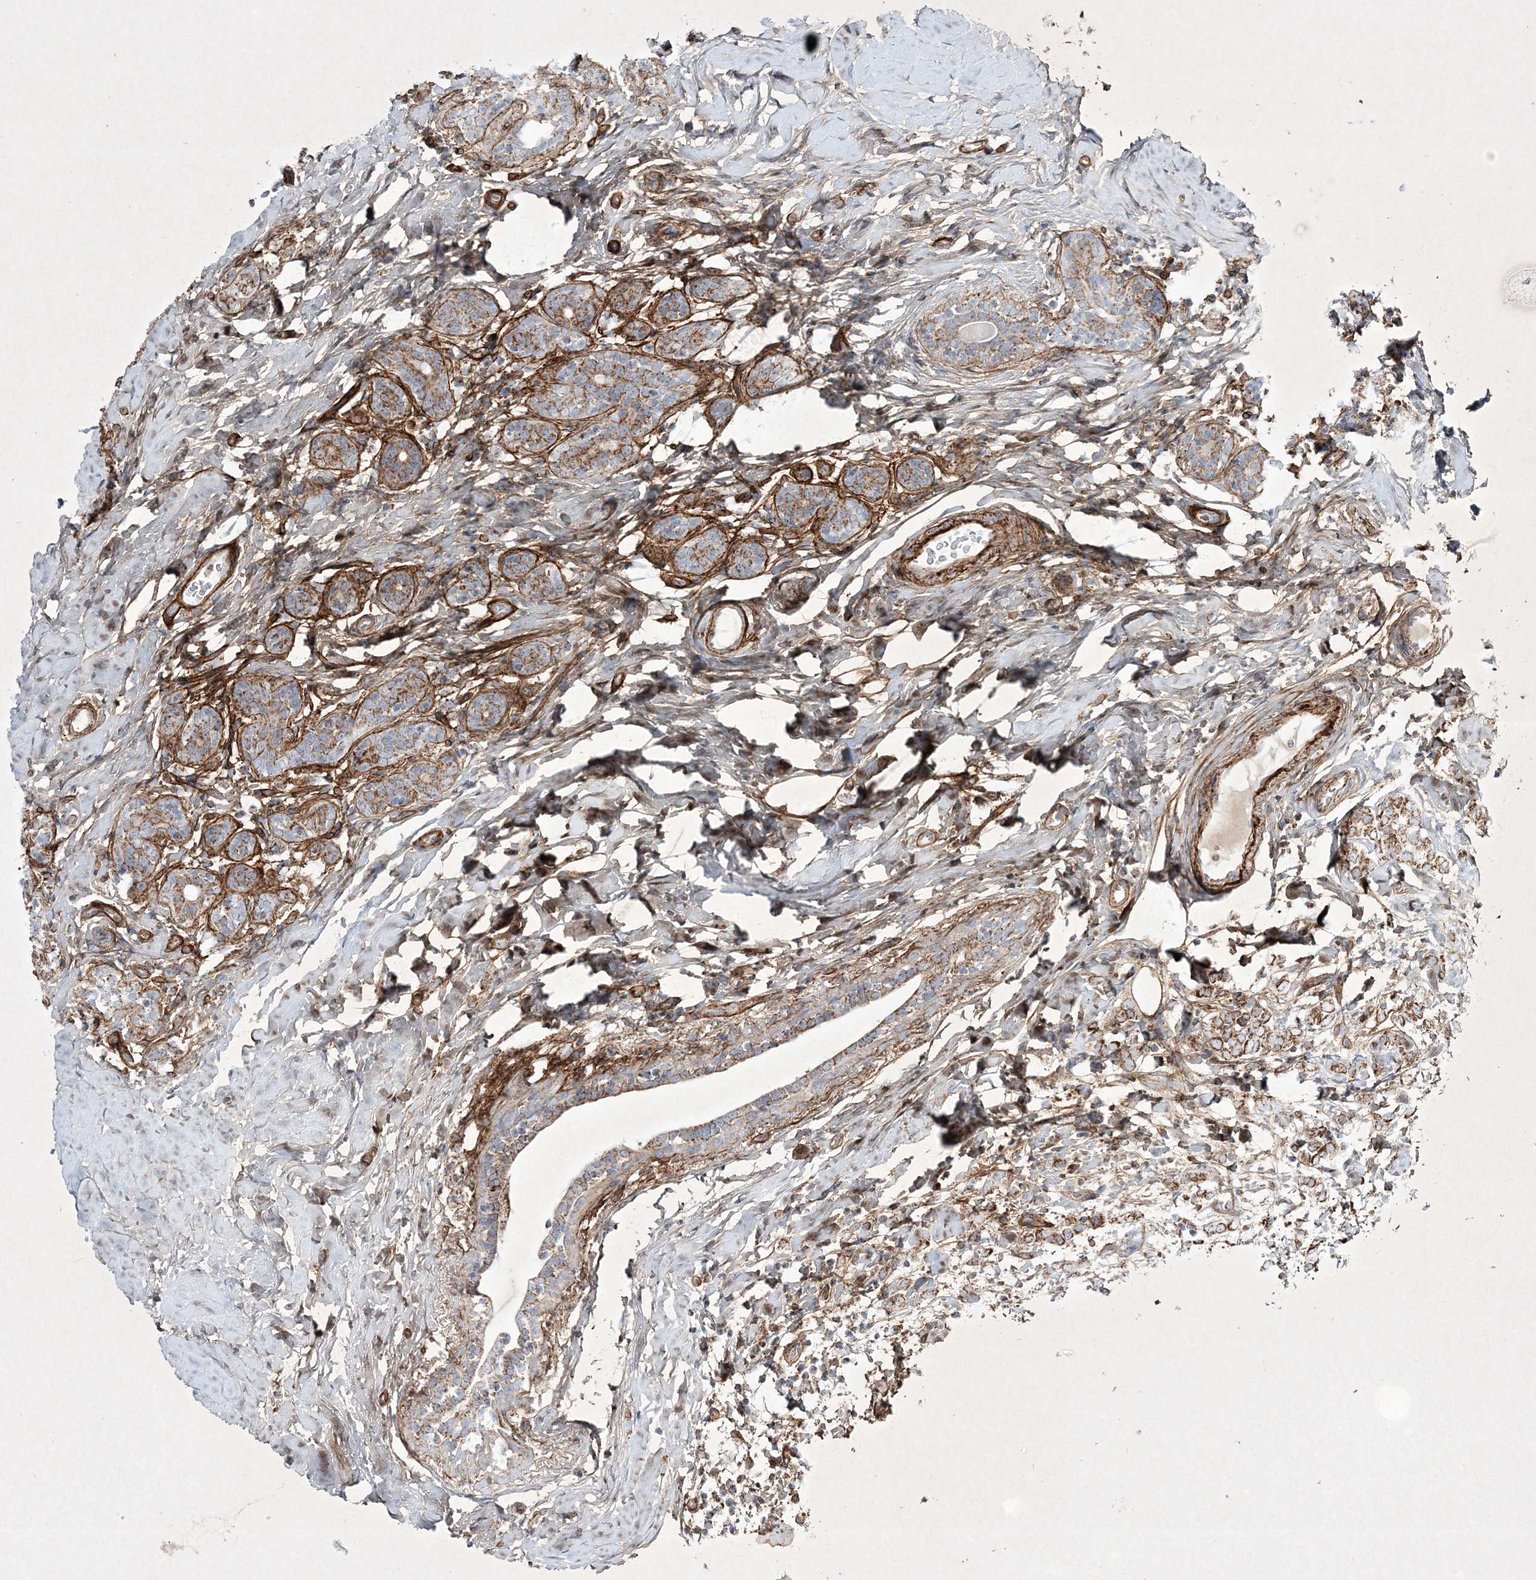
{"staining": {"intensity": "moderate", "quantity": ">75%", "location": "cytoplasmic/membranous"}, "tissue": "breast cancer", "cell_type": "Tumor cells", "image_type": "cancer", "snomed": [{"axis": "morphology", "description": "Normal tissue, NOS"}, {"axis": "morphology", "description": "Lobular carcinoma"}, {"axis": "topography", "description": "Breast"}], "caption": "Breast cancer tissue shows moderate cytoplasmic/membranous expression in about >75% of tumor cells, visualized by immunohistochemistry.", "gene": "RICTOR", "patient": {"sex": "female", "age": 47}}